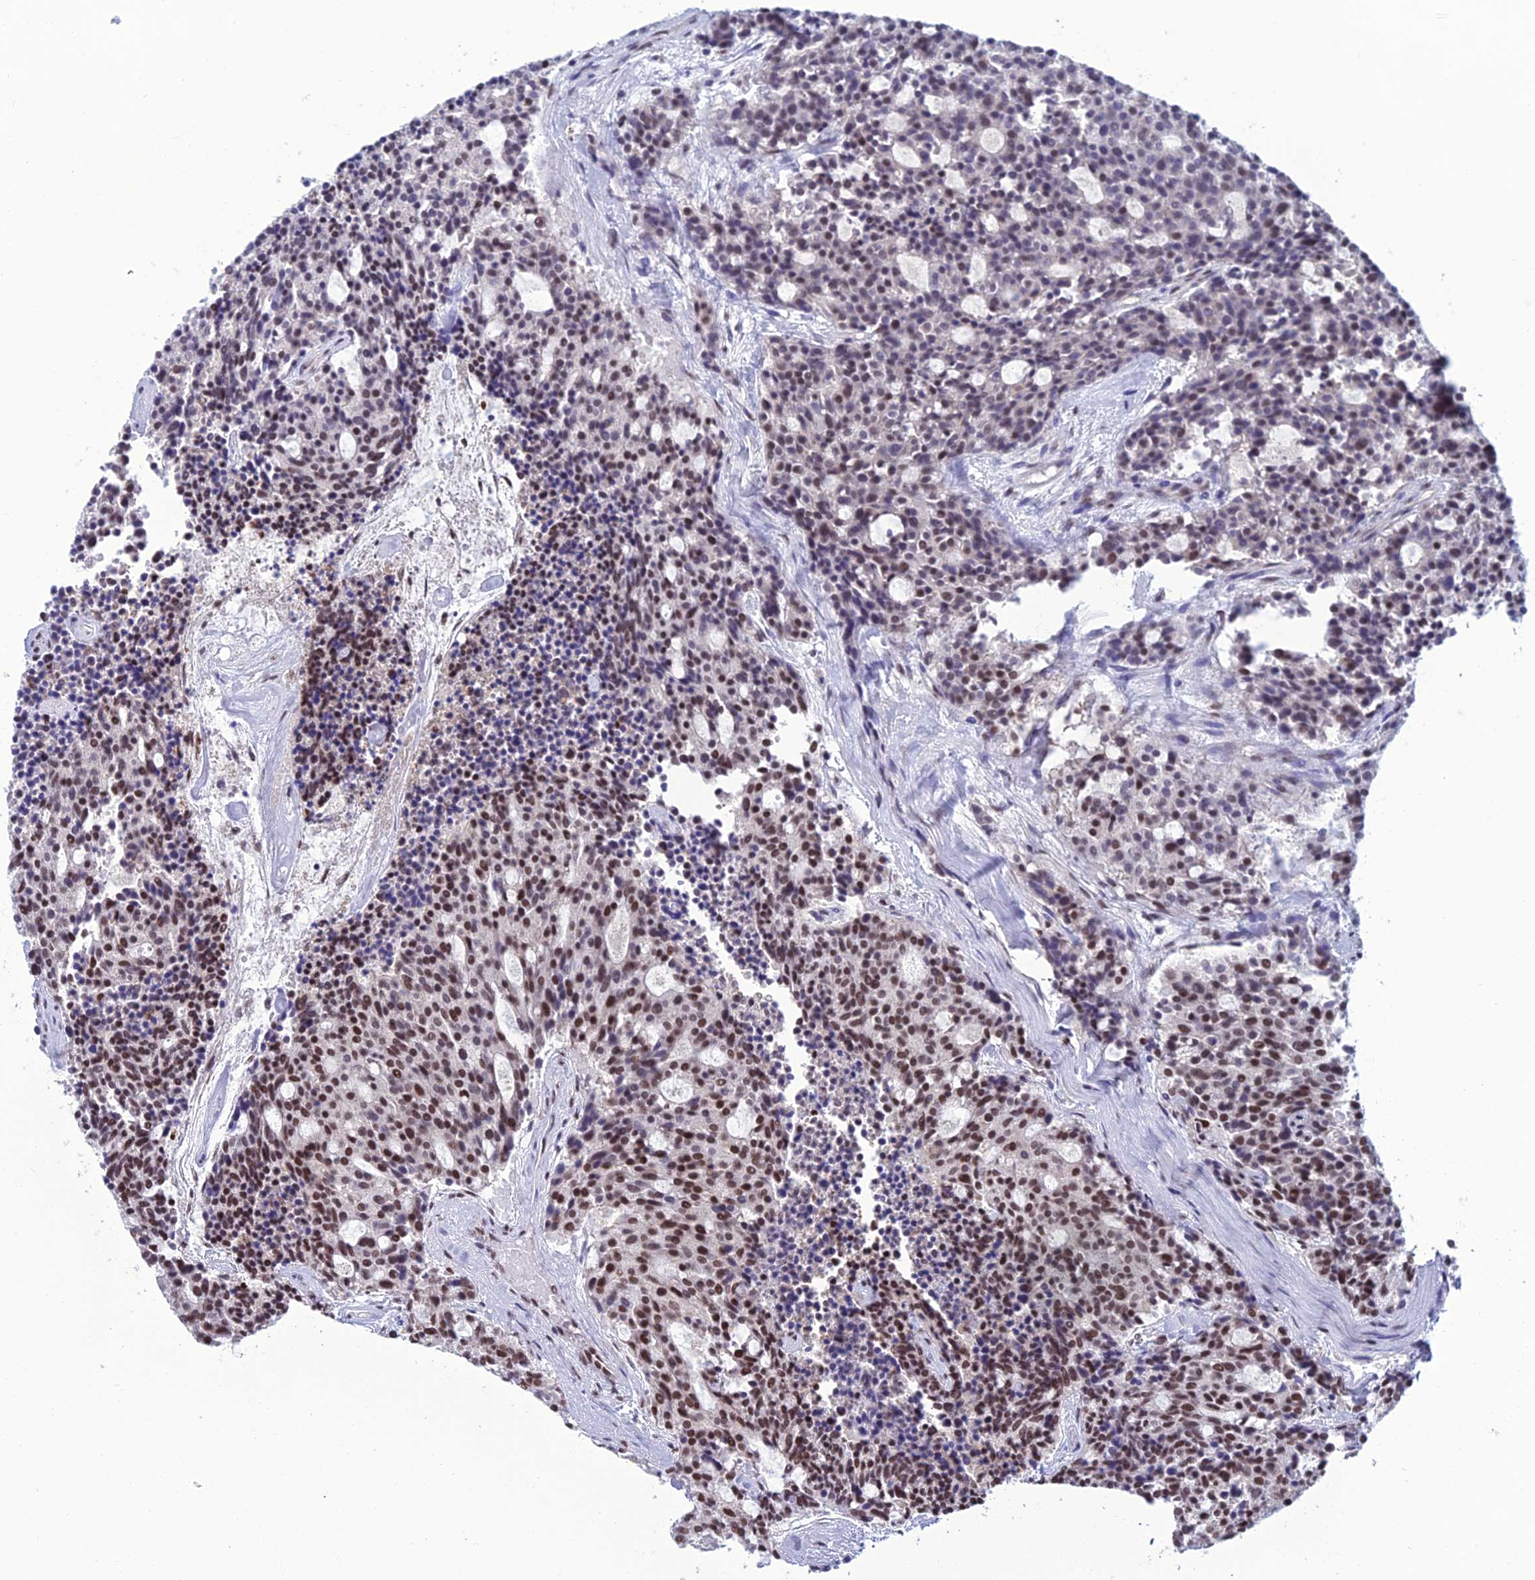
{"staining": {"intensity": "moderate", "quantity": "25%-75%", "location": "nuclear"}, "tissue": "carcinoid", "cell_type": "Tumor cells", "image_type": "cancer", "snomed": [{"axis": "morphology", "description": "Carcinoid, malignant, NOS"}, {"axis": "topography", "description": "Pancreas"}], "caption": "The immunohistochemical stain shows moderate nuclear positivity in tumor cells of carcinoid tissue.", "gene": "PRAMEF12", "patient": {"sex": "female", "age": 54}}